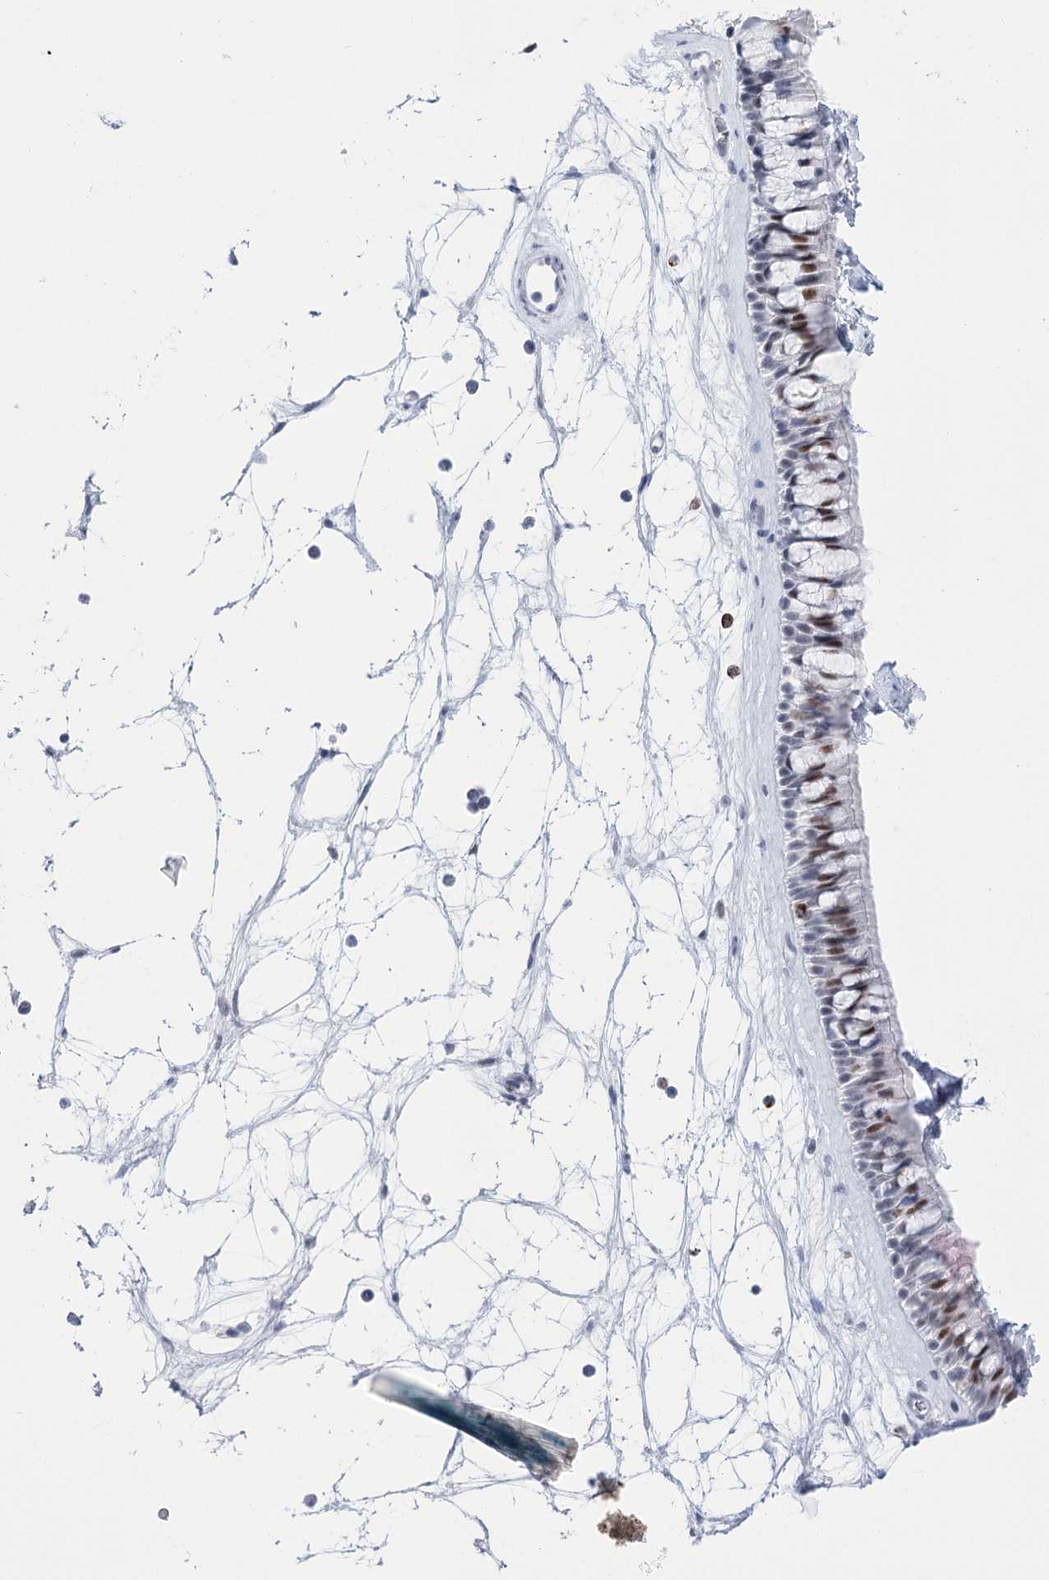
{"staining": {"intensity": "moderate", "quantity": "<25%", "location": "nuclear"}, "tissue": "nasopharynx", "cell_type": "Respiratory epithelial cells", "image_type": "normal", "snomed": [{"axis": "morphology", "description": "Normal tissue, NOS"}, {"axis": "topography", "description": "Nasopharynx"}], "caption": "Immunohistochemistry (IHC) (DAB (3,3'-diaminobenzidine)) staining of benign human nasopharynx exhibits moderate nuclear protein expression in approximately <25% of respiratory epithelial cells.", "gene": "HORMAD1", "patient": {"sex": "male", "age": 64}}